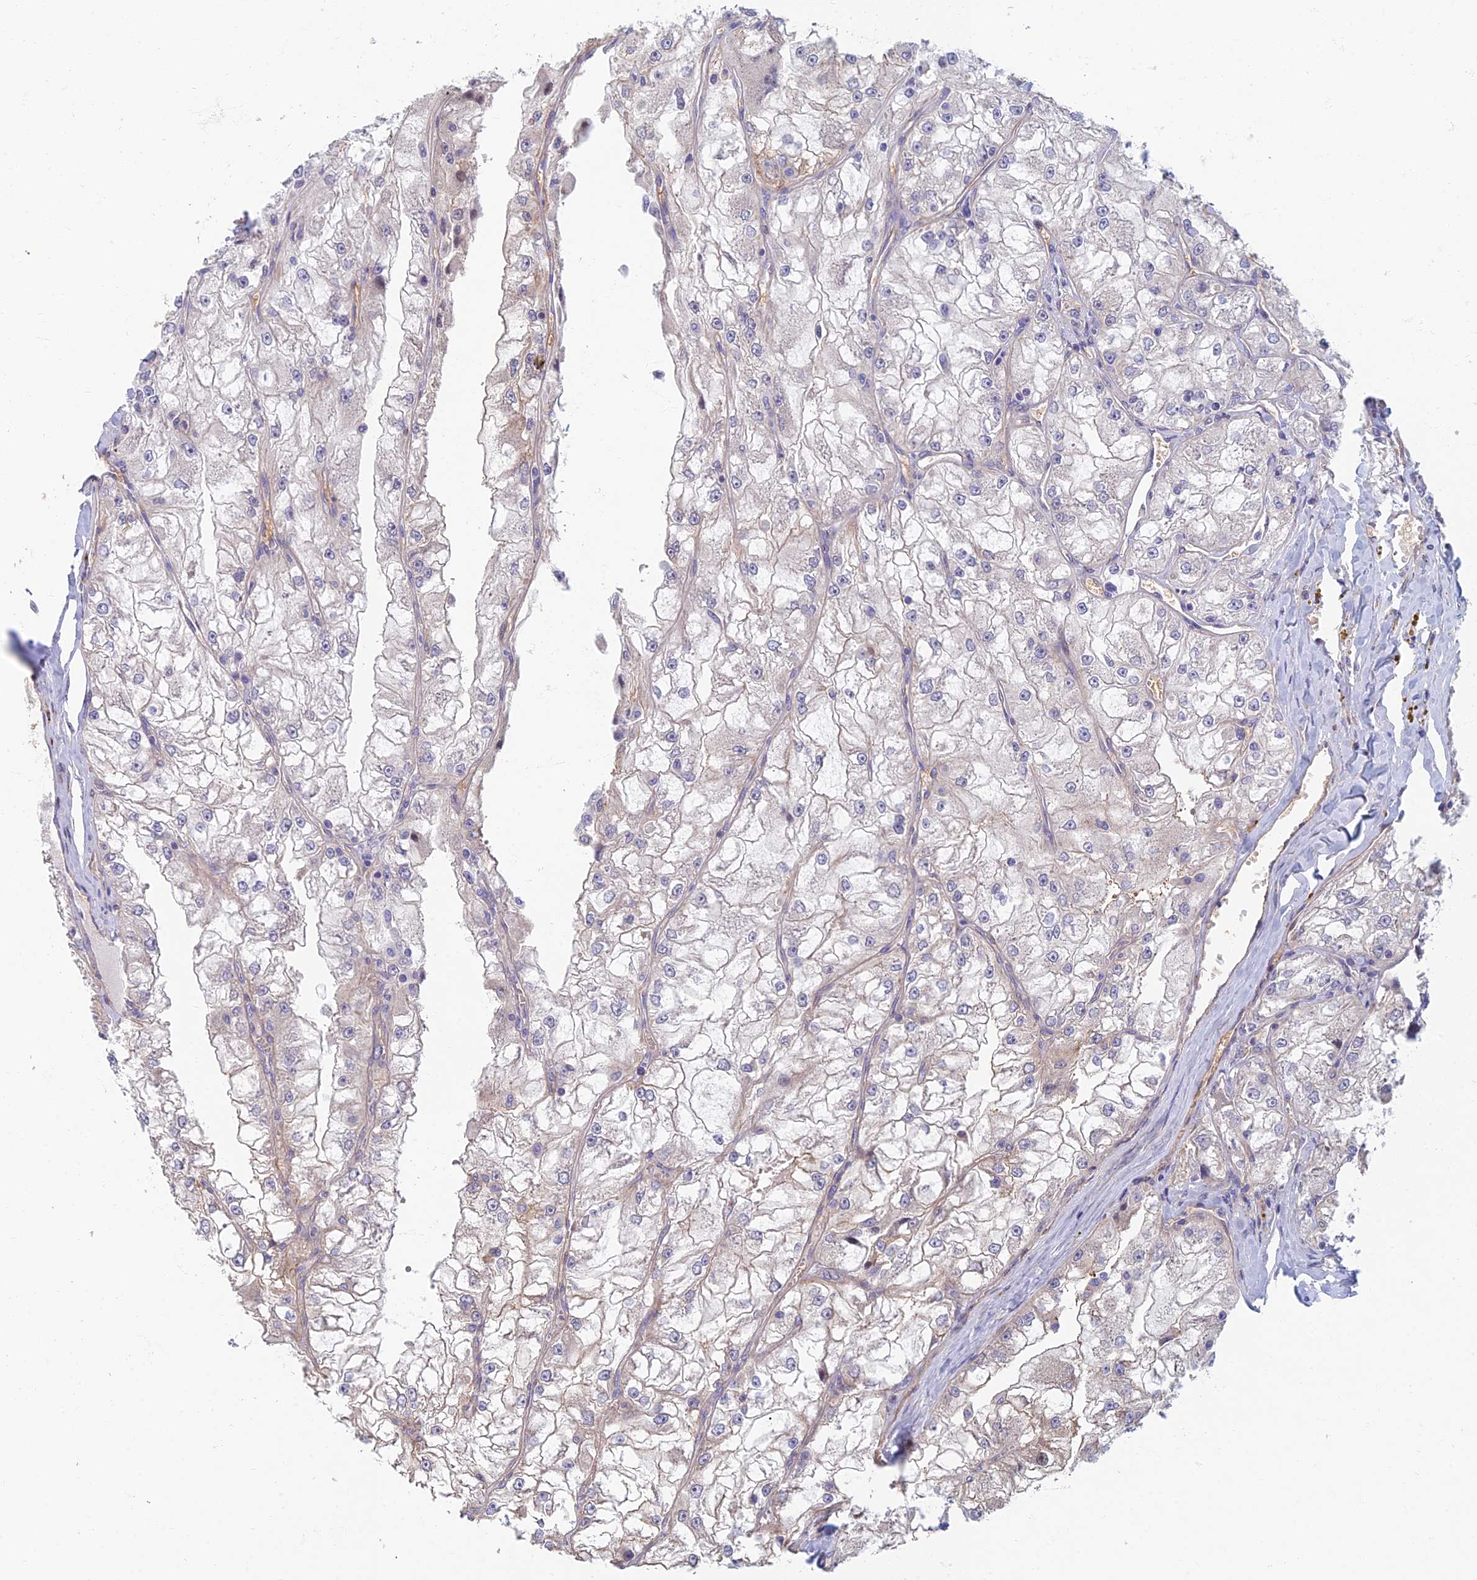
{"staining": {"intensity": "negative", "quantity": "none", "location": "none"}, "tissue": "renal cancer", "cell_type": "Tumor cells", "image_type": "cancer", "snomed": [{"axis": "morphology", "description": "Adenocarcinoma, NOS"}, {"axis": "topography", "description": "Kidney"}], "caption": "This is an immunohistochemistry image of renal cancer (adenocarcinoma). There is no positivity in tumor cells.", "gene": "RHBDL2", "patient": {"sex": "female", "age": 72}}